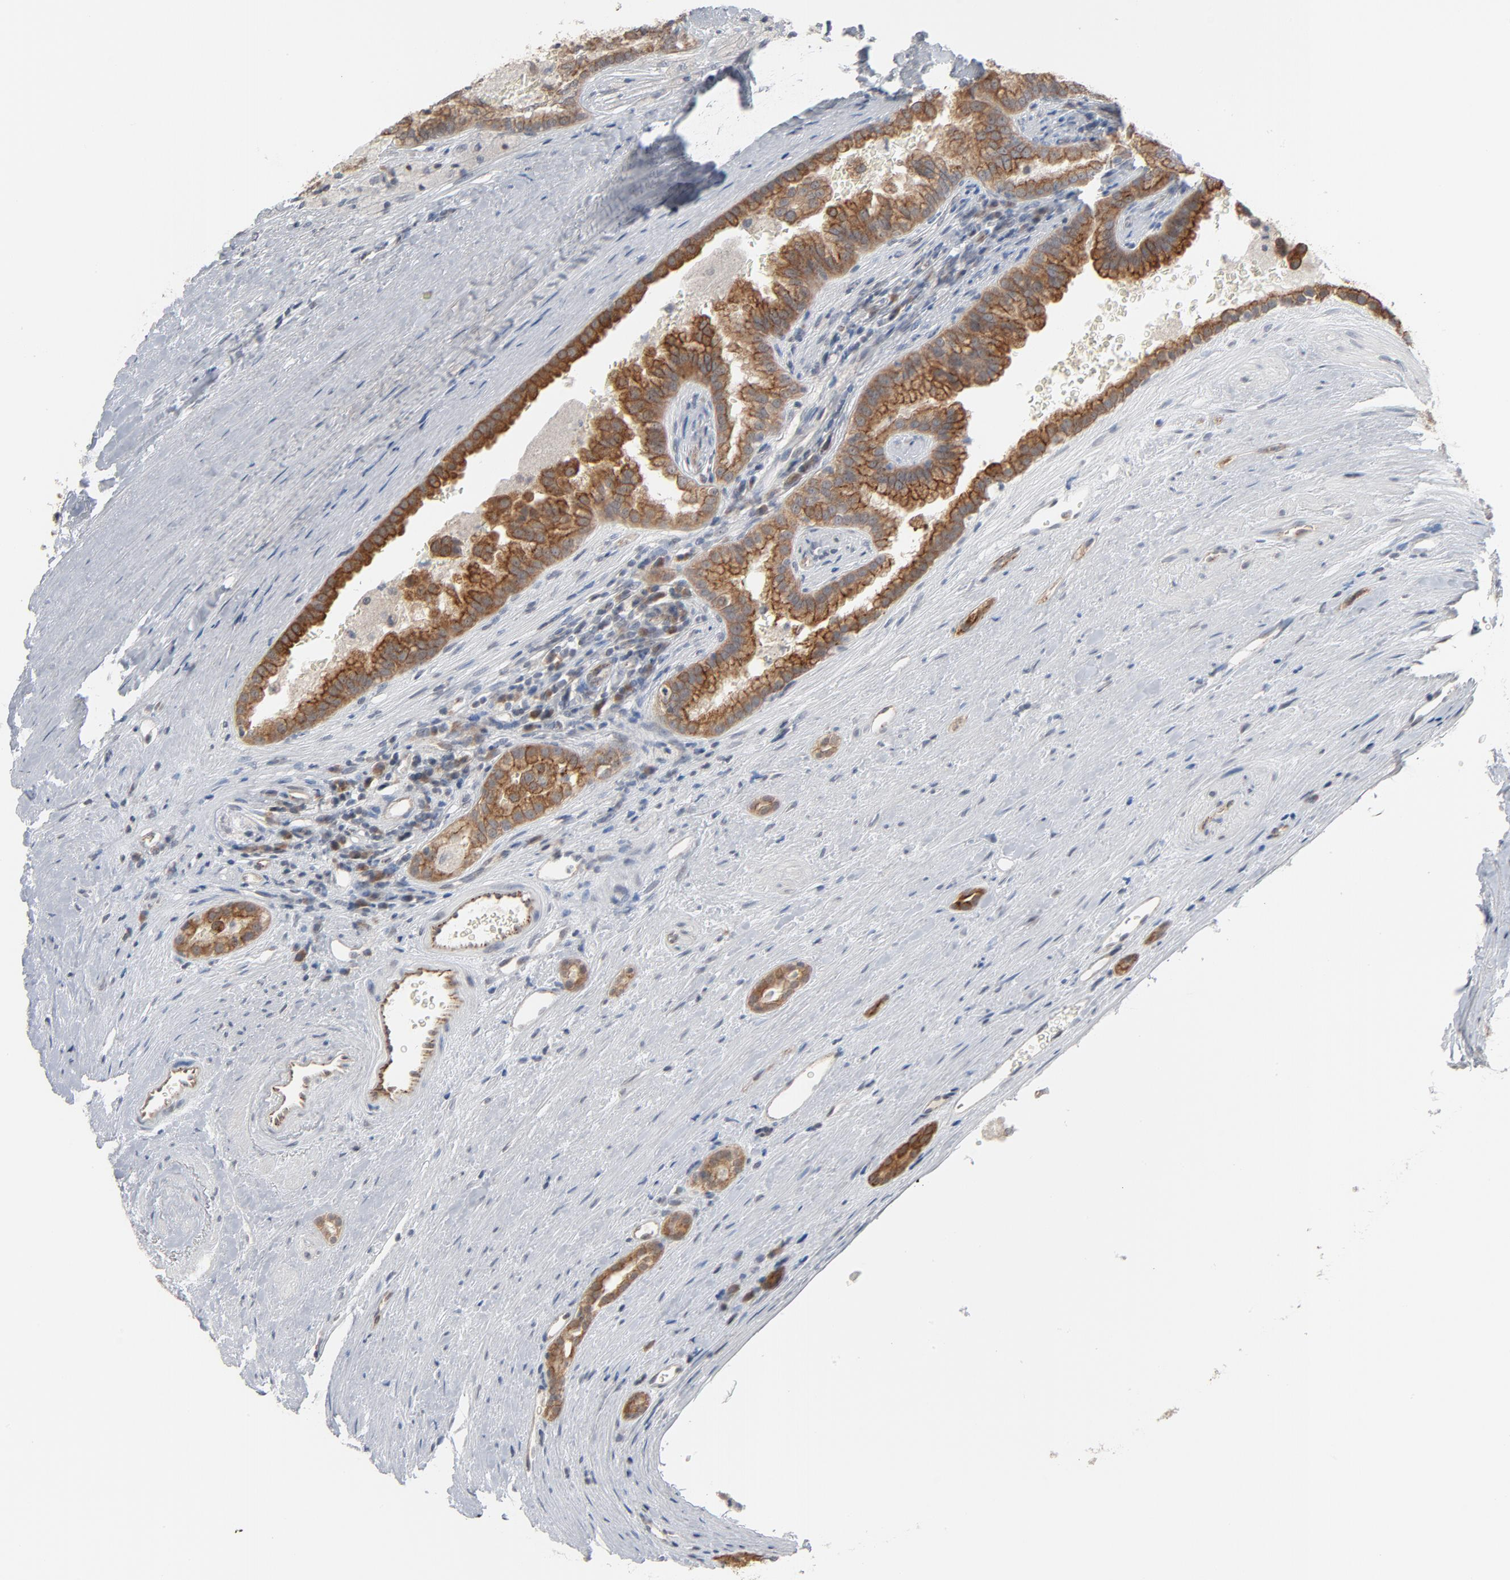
{"staining": {"intensity": "moderate", "quantity": ">75%", "location": "cytoplasmic/membranous"}, "tissue": "renal cancer", "cell_type": "Tumor cells", "image_type": "cancer", "snomed": [{"axis": "morphology", "description": "Adenocarcinoma, NOS"}, {"axis": "topography", "description": "Kidney"}], "caption": "Immunohistochemical staining of human renal cancer displays moderate cytoplasmic/membranous protein positivity in about >75% of tumor cells.", "gene": "ITPR3", "patient": {"sex": "male", "age": 61}}